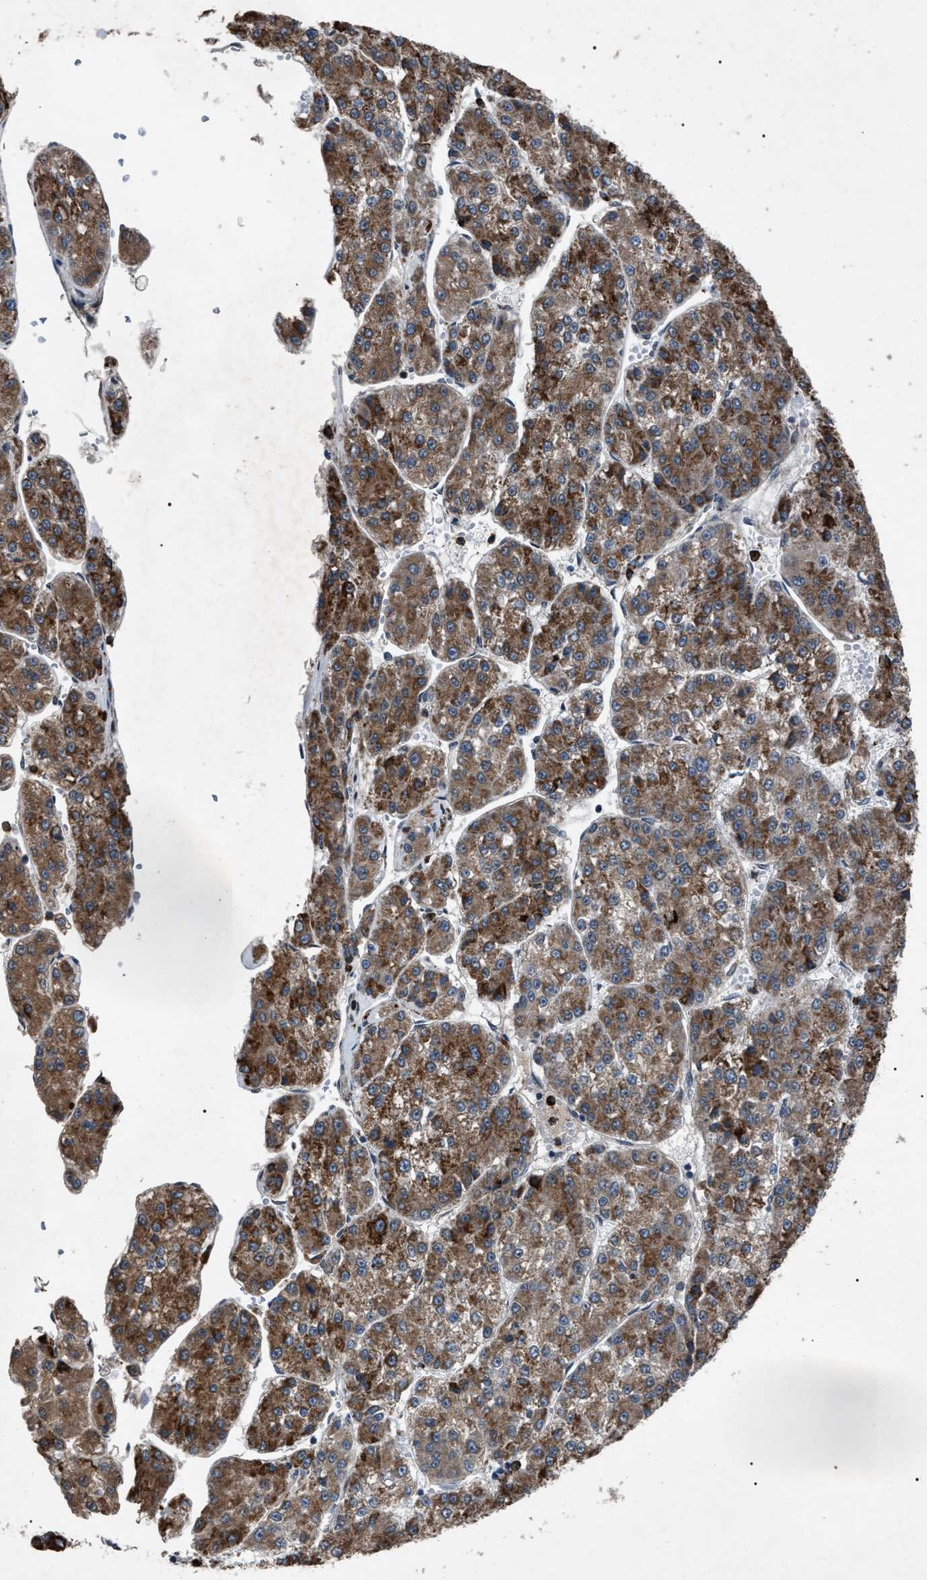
{"staining": {"intensity": "strong", "quantity": ">75%", "location": "cytoplasmic/membranous"}, "tissue": "liver cancer", "cell_type": "Tumor cells", "image_type": "cancer", "snomed": [{"axis": "morphology", "description": "Carcinoma, Hepatocellular, NOS"}, {"axis": "topography", "description": "Liver"}], "caption": "Protein staining by IHC reveals strong cytoplasmic/membranous expression in approximately >75% of tumor cells in hepatocellular carcinoma (liver). (Stains: DAB in brown, nuclei in blue, Microscopy: brightfield microscopy at high magnification).", "gene": "ZFAND2A", "patient": {"sex": "female", "age": 73}}